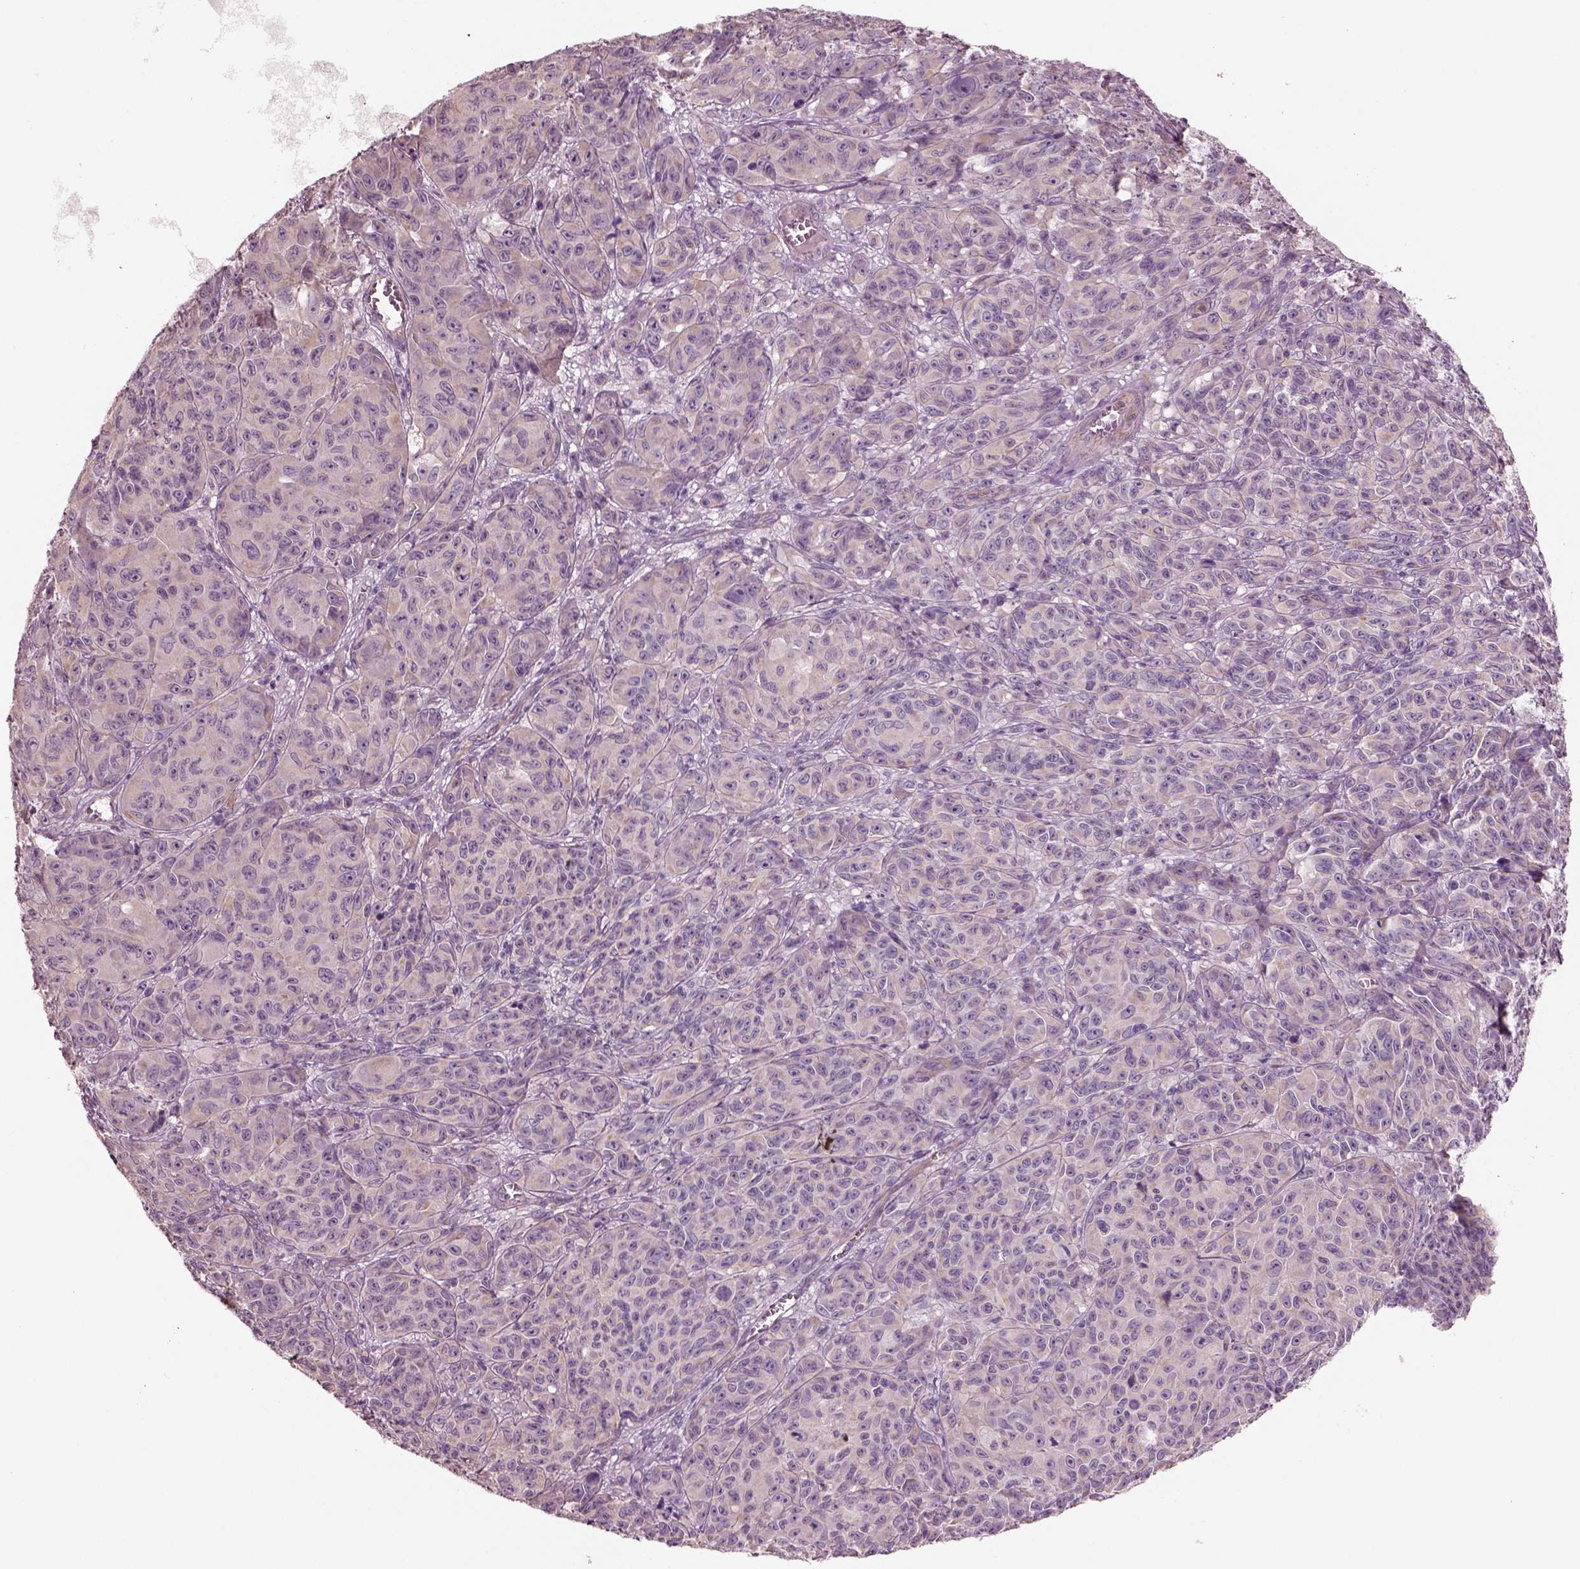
{"staining": {"intensity": "negative", "quantity": "none", "location": "none"}, "tissue": "melanoma", "cell_type": "Tumor cells", "image_type": "cancer", "snomed": [{"axis": "morphology", "description": "Malignant melanoma, NOS"}, {"axis": "topography", "description": "Vulva, labia, clitoris and Bartholin´s gland, NO"}], "caption": "Immunohistochemistry (IHC) image of neoplastic tissue: human melanoma stained with DAB shows no significant protein staining in tumor cells. (IHC, brightfield microscopy, high magnification).", "gene": "DUOXA2", "patient": {"sex": "female", "age": 75}}